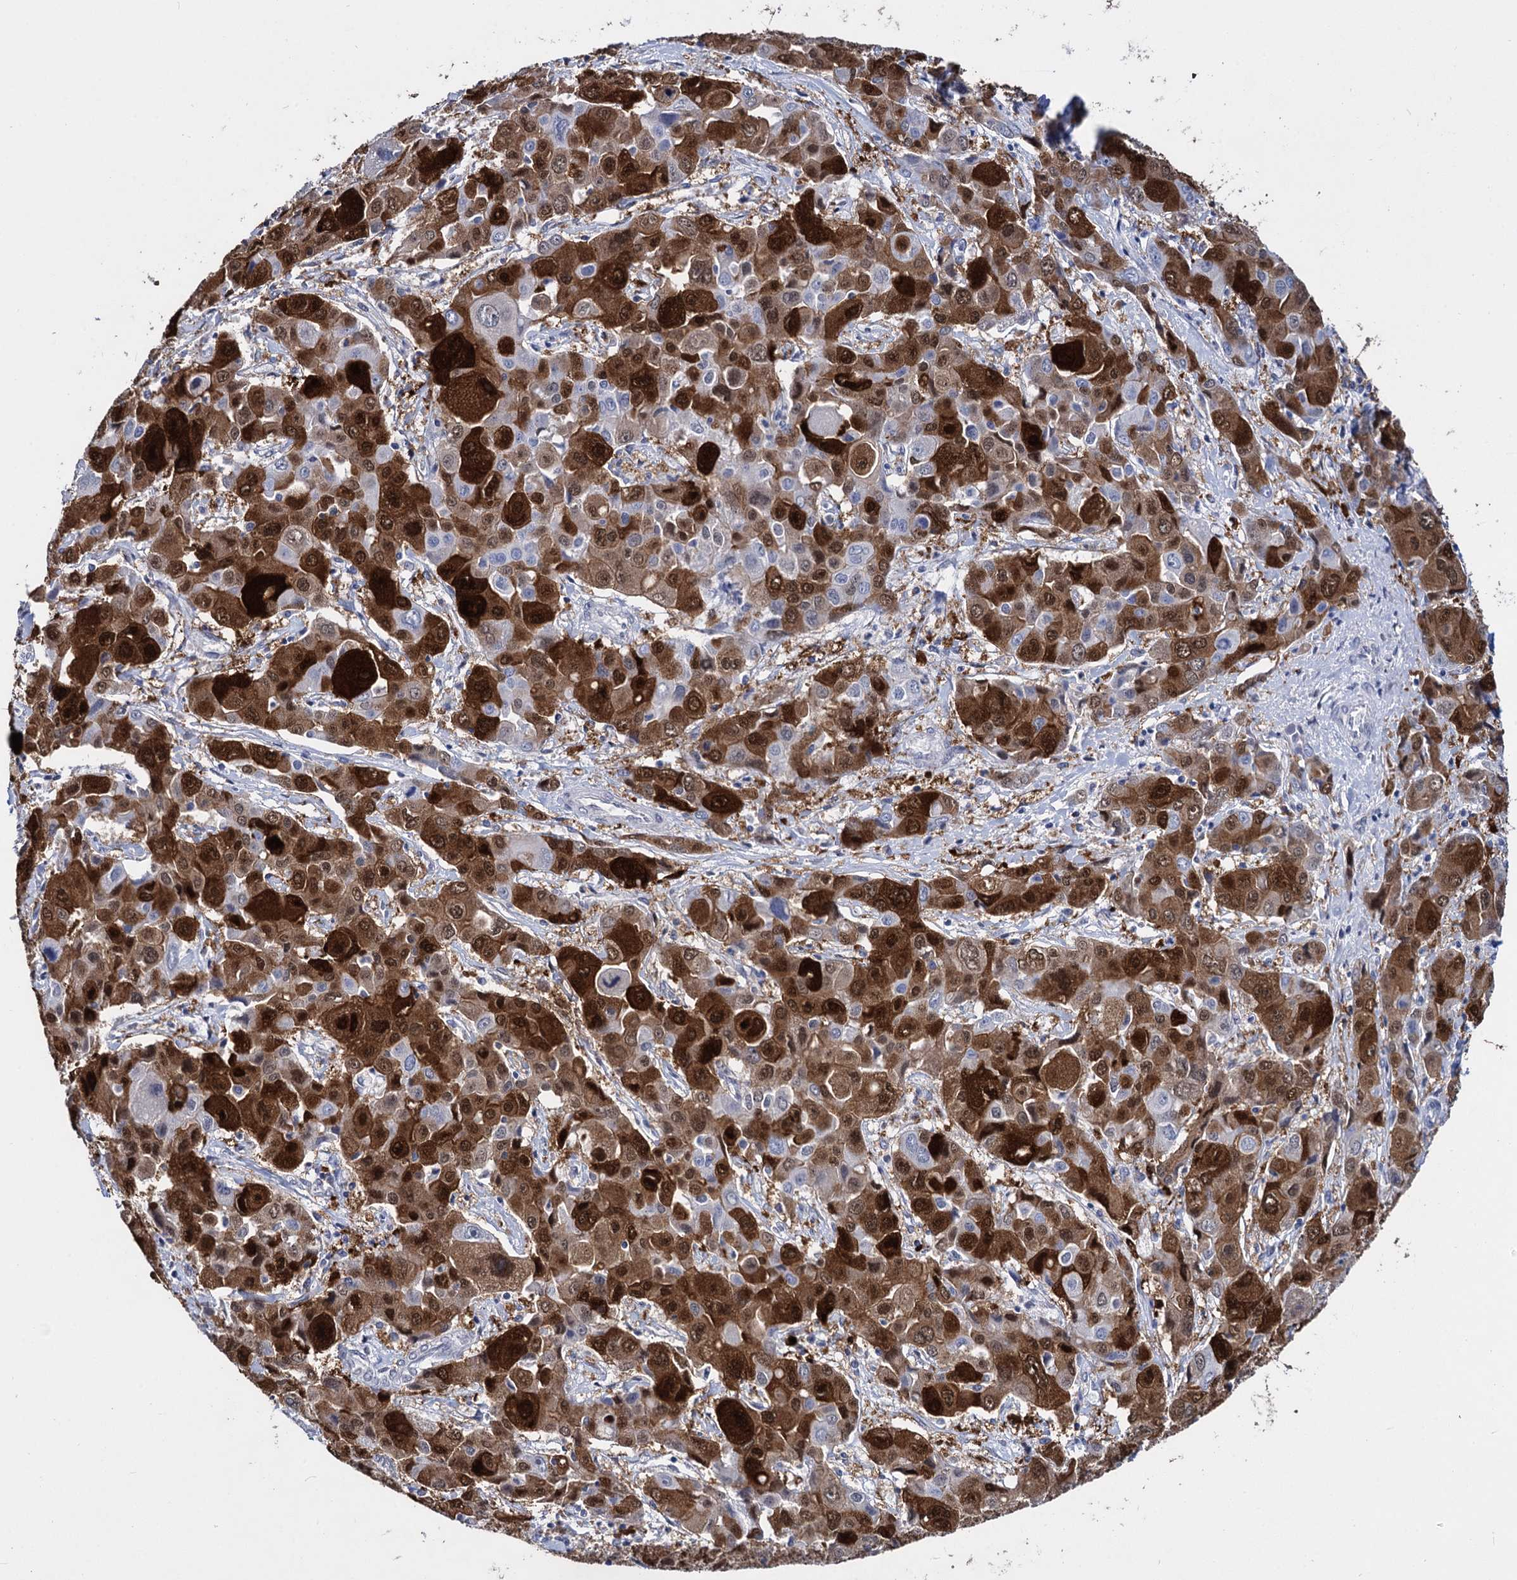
{"staining": {"intensity": "strong", "quantity": ">75%", "location": "cytoplasmic/membranous,nuclear"}, "tissue": "liver cancer", "cell_type": "Tumor cells", "image_type": "cancer", "snomed": [{"axis": "morphology", "description": "Cholangiocarcinoma"}, {"axis": "topography", "description": "Liver"}], "caption": "DAB (3,3'-diaminobenzidine) immunohistochemical staining of cholangiocarcinoma (liver) exhibits strong cytoplasmic/membranous and nuclear protein staining in about >75% of tumor cells.", "gene": "MAGEA4", "patient": {"sex": "male", "age": 67}}